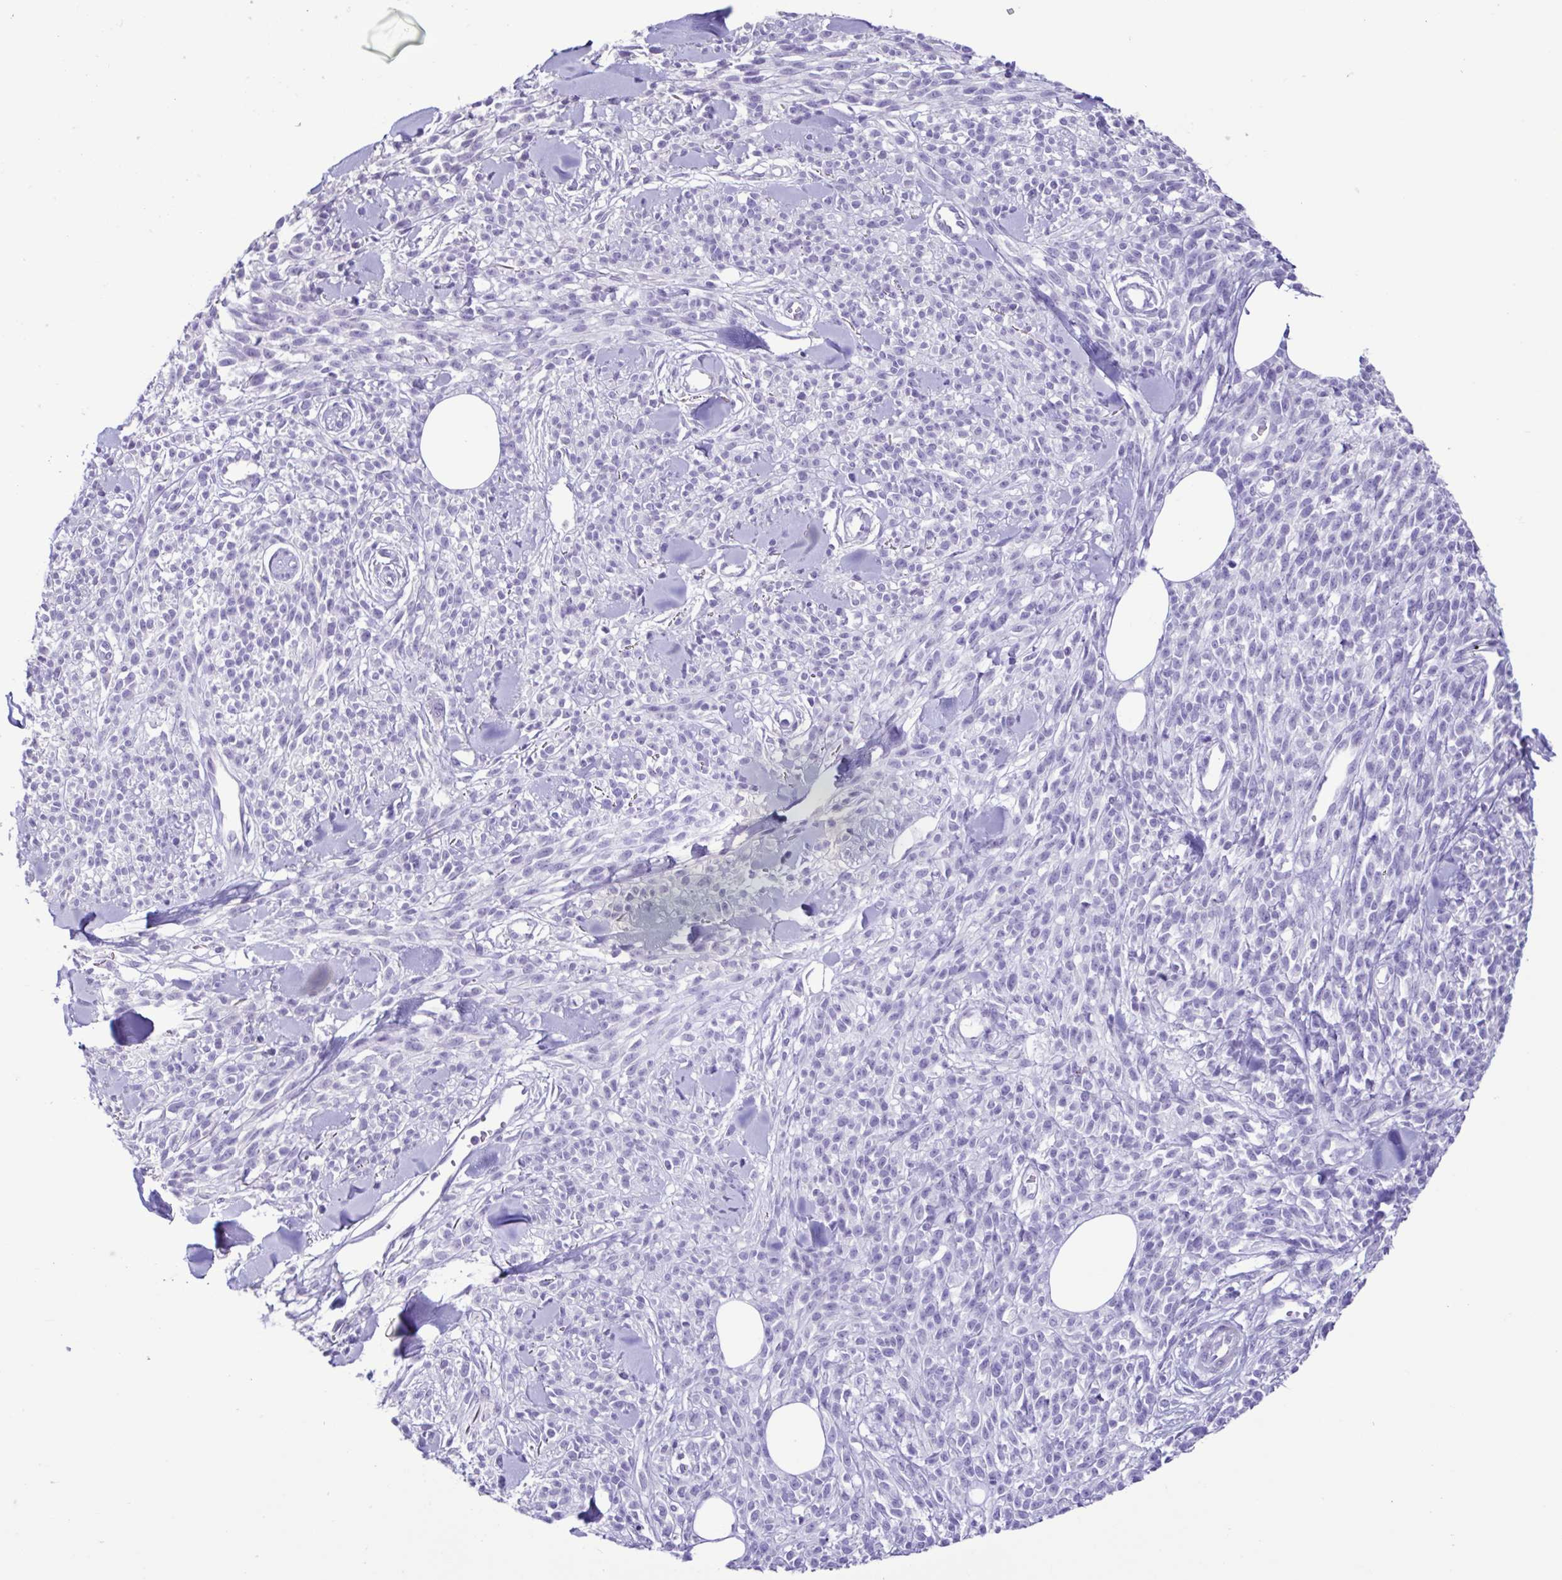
{"staining": {"intensity": "negative", "quantity": "none", "location": "none"}, "tissue": "melanoma", "cell_type": "Tumor cells", "image_type": "cancer", "snomed": [{"axis": "morphology", "description": "Malignant melanoma, NOS"}, {"axis": "topography", "description": "Skin"}, {"axis": "topography", "description": "Skin of trunk"}], "caption": "An immunohistochemistry (IHC) micrograph of melanoma is shown. There is no staining in tumor cells of melanoma. (Stains: DAB (3,3'-diaminobenzidine) immunohistochemistry (IHC) with hematoxylin counter stain, Microscopy: brightfield microscopy at high magnification).", "gene": "CBY2", "patient": {"sex": "male", "age": 74}}